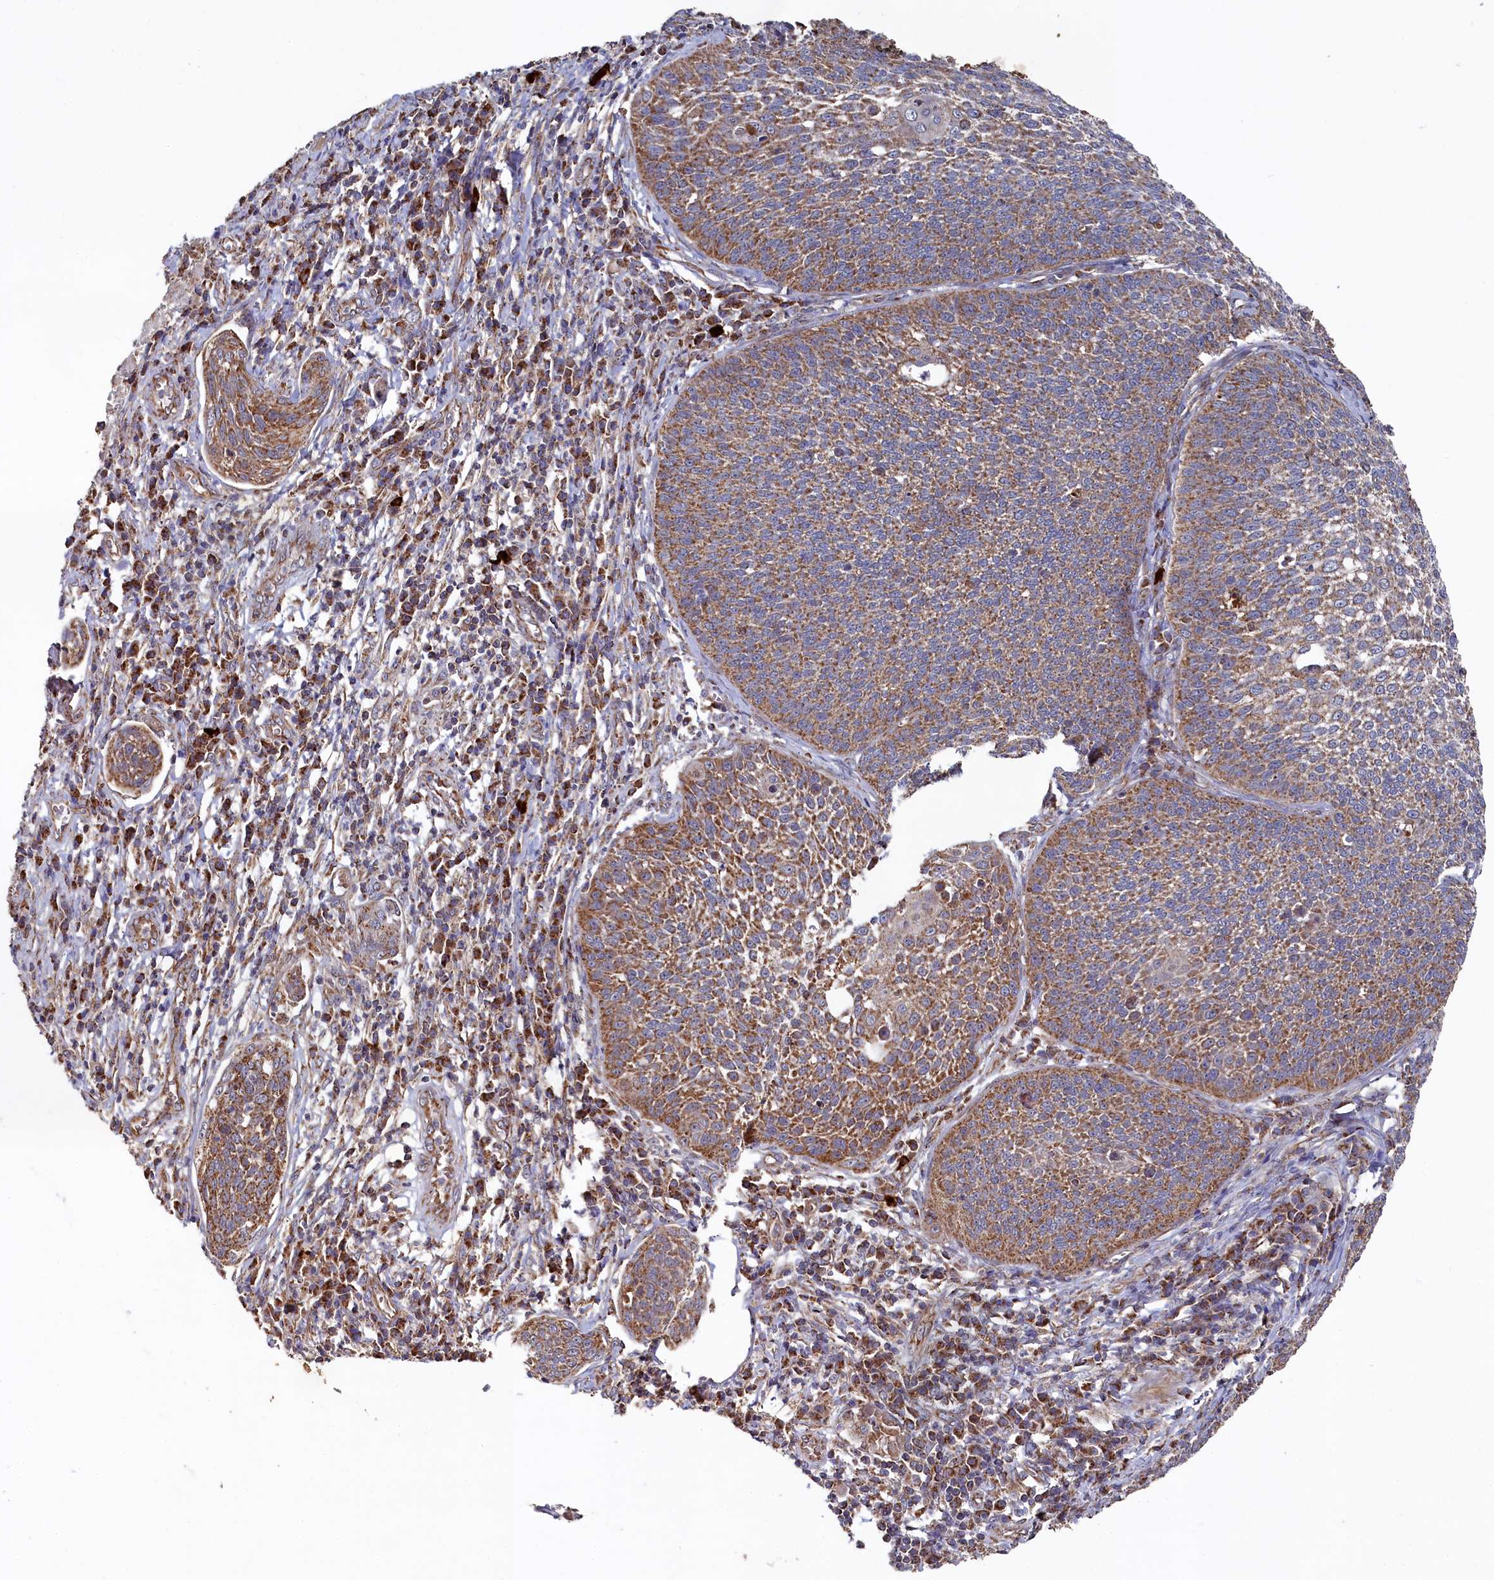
{"staining": {"intensity": "moderate", "quantity": ">75%", "location": "cytoplasmic/membranous"}, "tissue": "cervical cancer", "cell_type": "Tumor cells", "image_type": "cancer", "snomed": [{"axis": "morphology", "description": "Squamous cell carcinoma, NOS"}, {"axis": "topography", "description": "Cervix"}], "caption": "This is a histology image of IHC staining of cervical squamous cell carcinoma, which shows moderate expression in the cytoplasmic/membranous of tumor cells.", "gene": "HAUS2", "patient": {"sex": "female", "age": 34}}